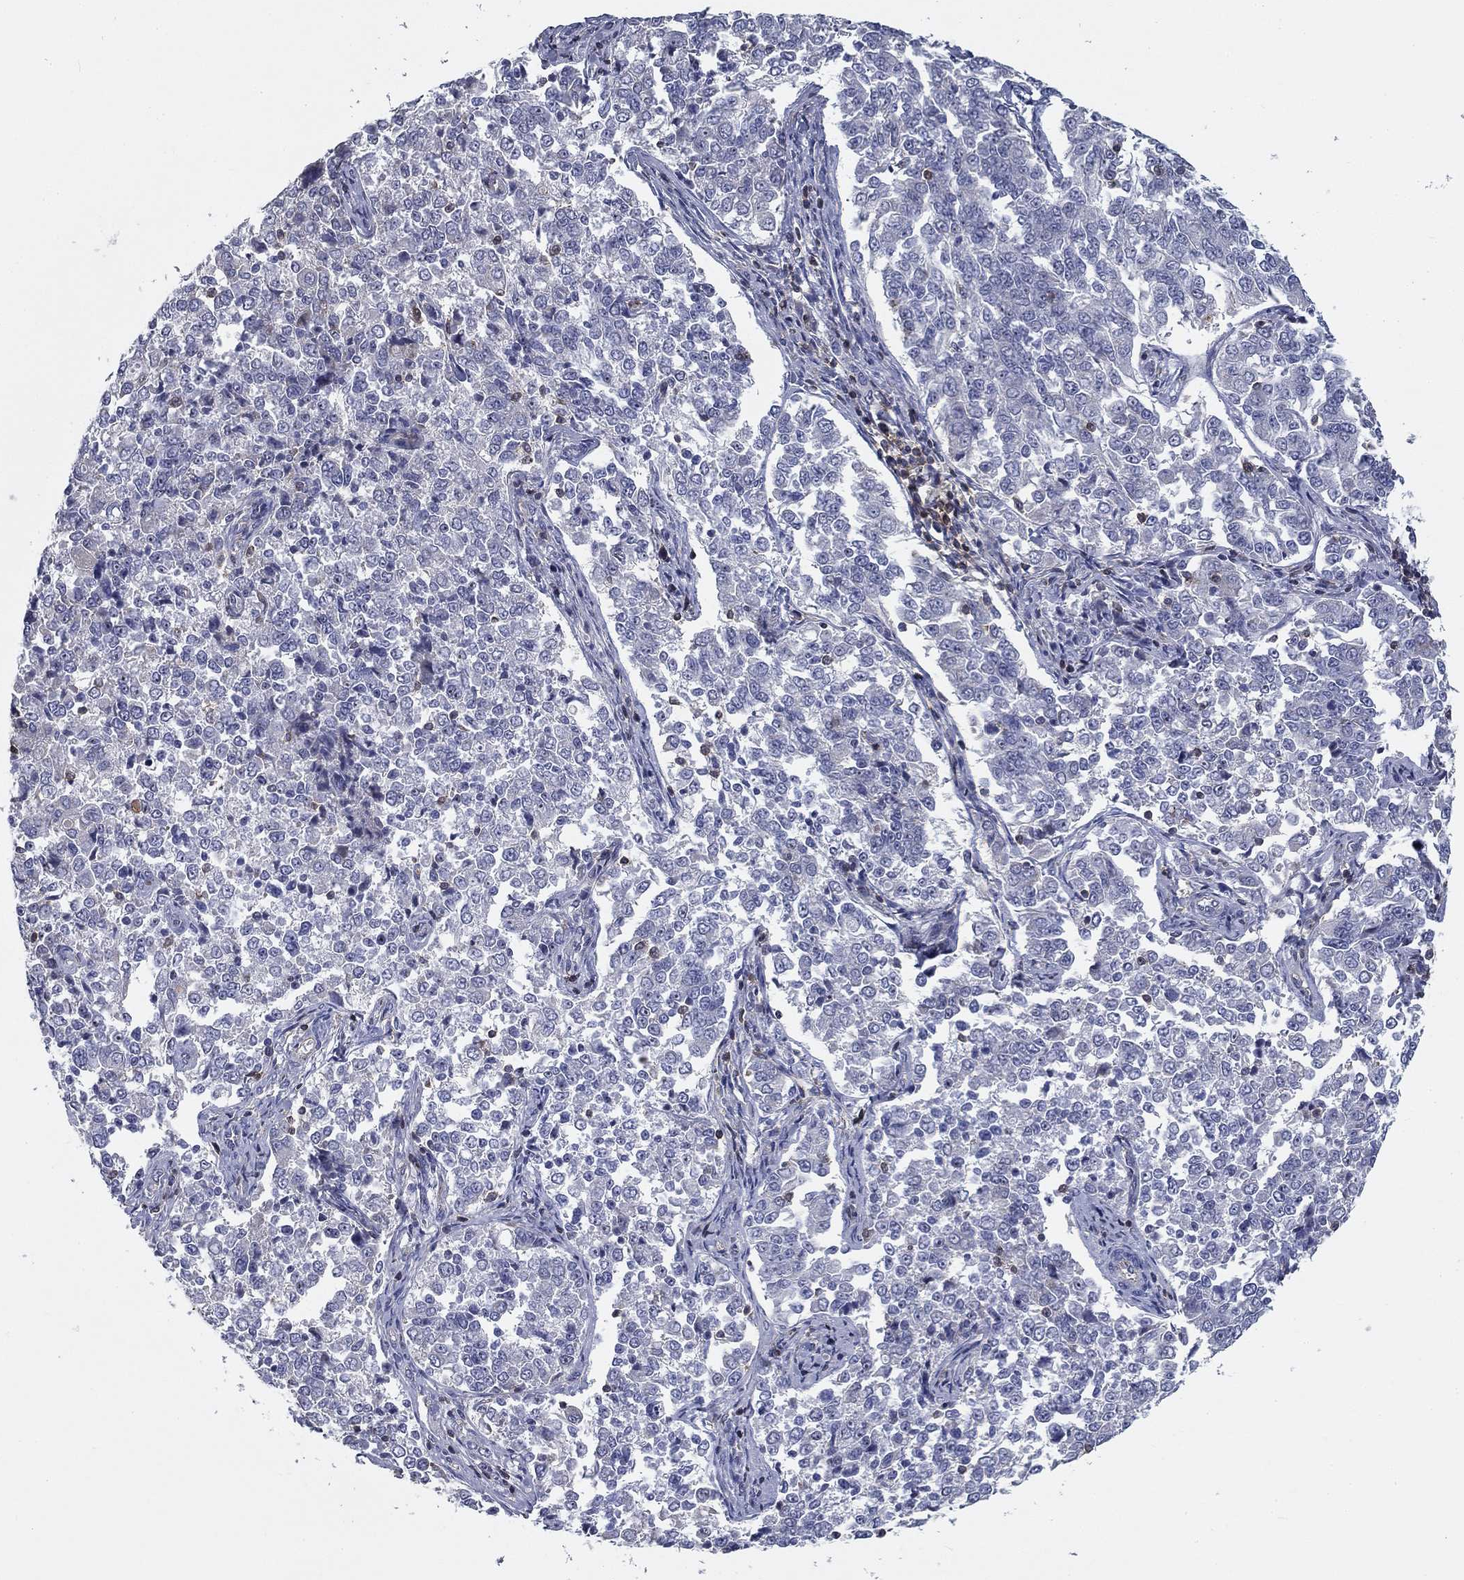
{"staining": {"intensity": "negative", "quantity": "none", "location": "none"}, "tissue": "endometrial cancer", "cell_type": "Tumor cells", "image_type": "cancer", "snomed": [{"axis": "morphology", "description": "Adenocarcinoma, NOS"}, {"axis": "topography", "description": "Endometrium"}], "caption": "DAB (3,3'-diaminobenzidine) immunohistochemical staining of endometrial adenocarcinoma reveals no significant positivity in tumor cells.", "gene": "SIT1", "patient": {"sex": "female", "age": 43}}